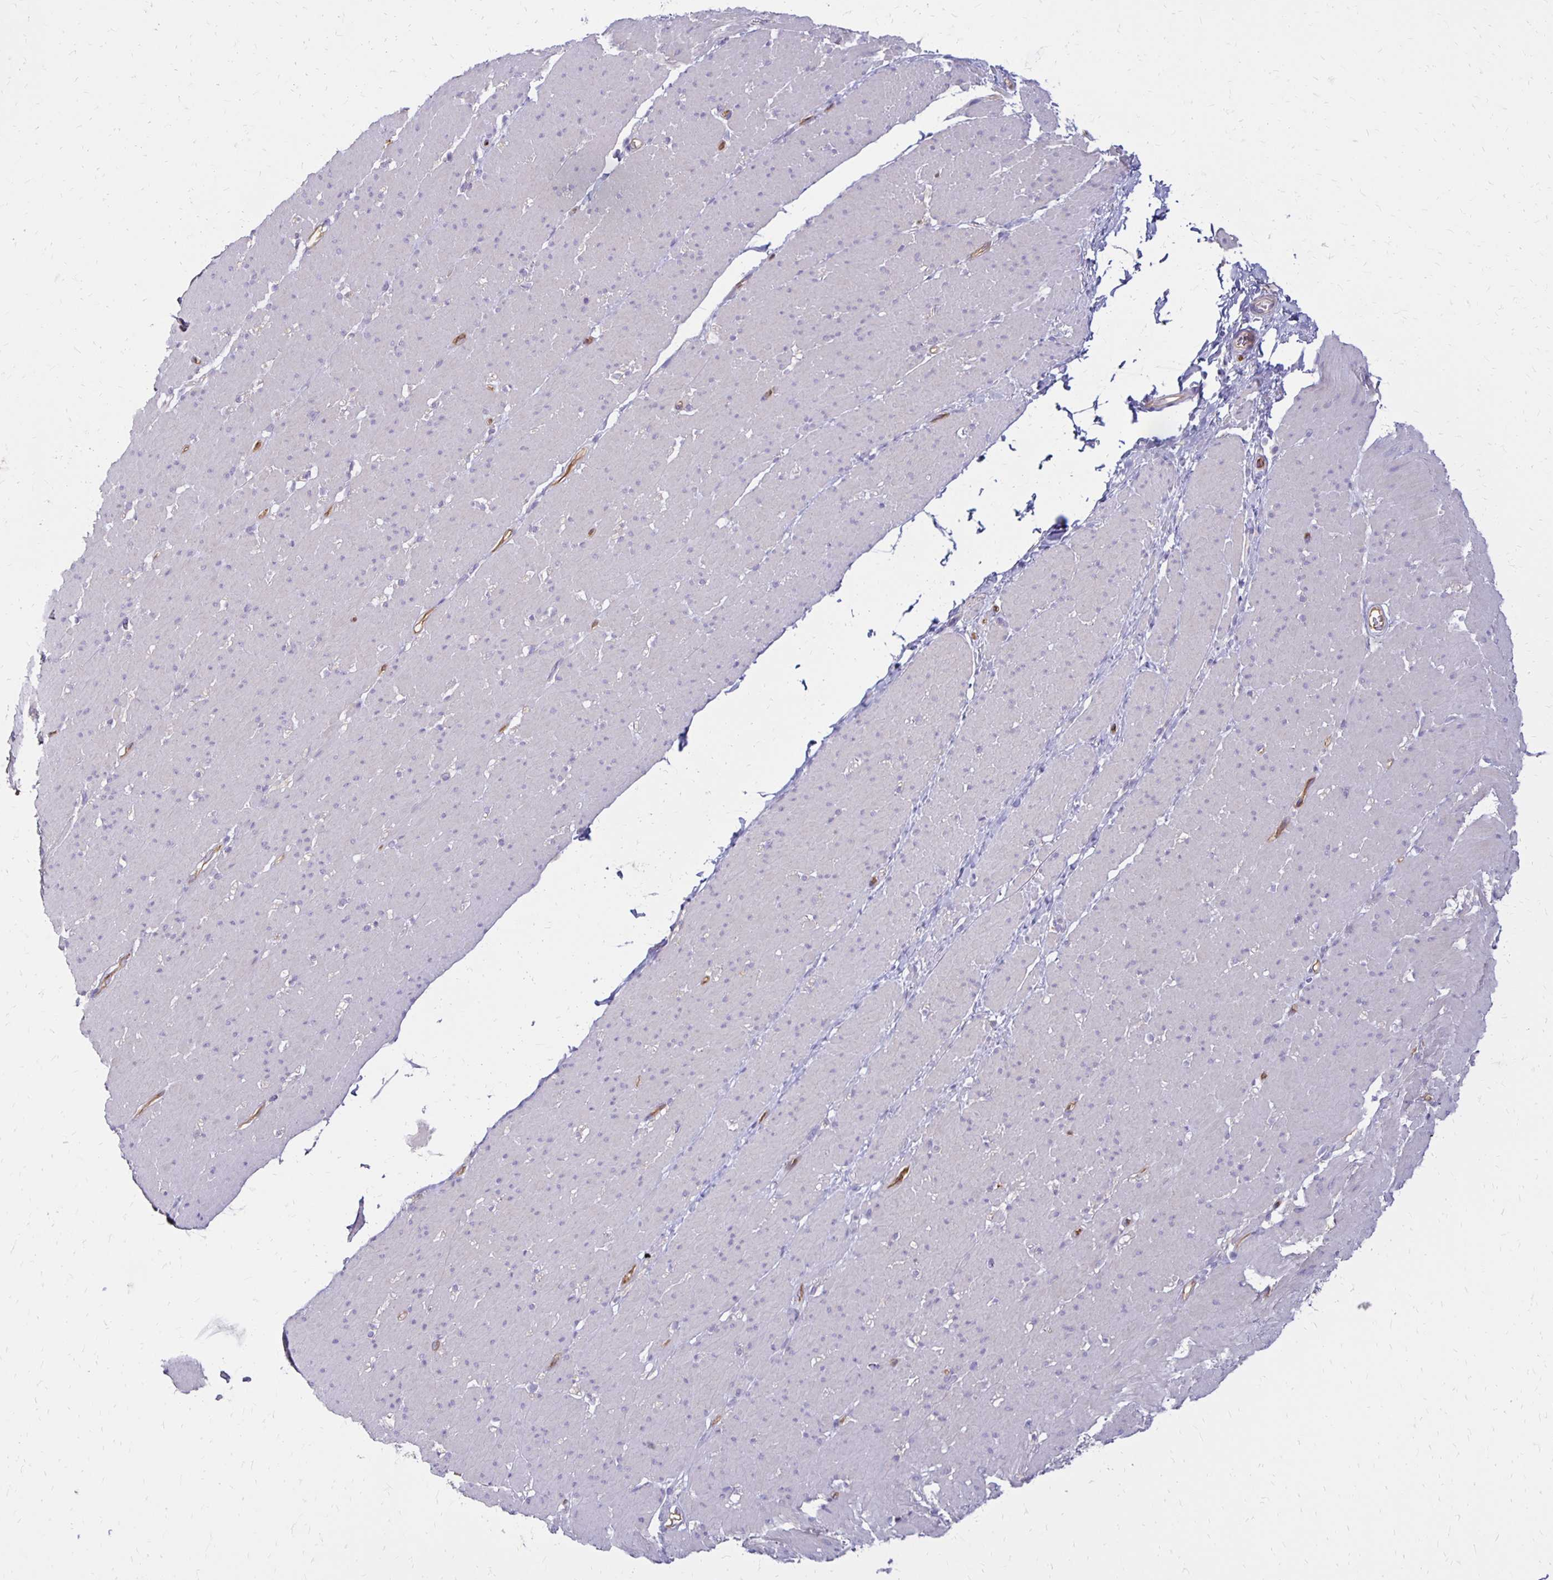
{"staining": {"intensity": "negative", "quantity": "none", "location": "none"}, "tissue": "smooth muscle", "cell_type": "Smooth muscle cells", "image_type": "normal", "snomed": [{"axis": "morphology", "description": "Normal tissue, NOS"}, {"axis": "topography", "description": "Smooth muscle"}, {"axis": "topography", "description": "Rectum"}], "caption": "A high-resolution photomicrograph shows immunohistochemistry staining of unremarkable smooth muscle, which reveals no significant expression in smooth muscle cells.", "gene": "TTYH1", "patient": {"sex": "male", "age": 53}}